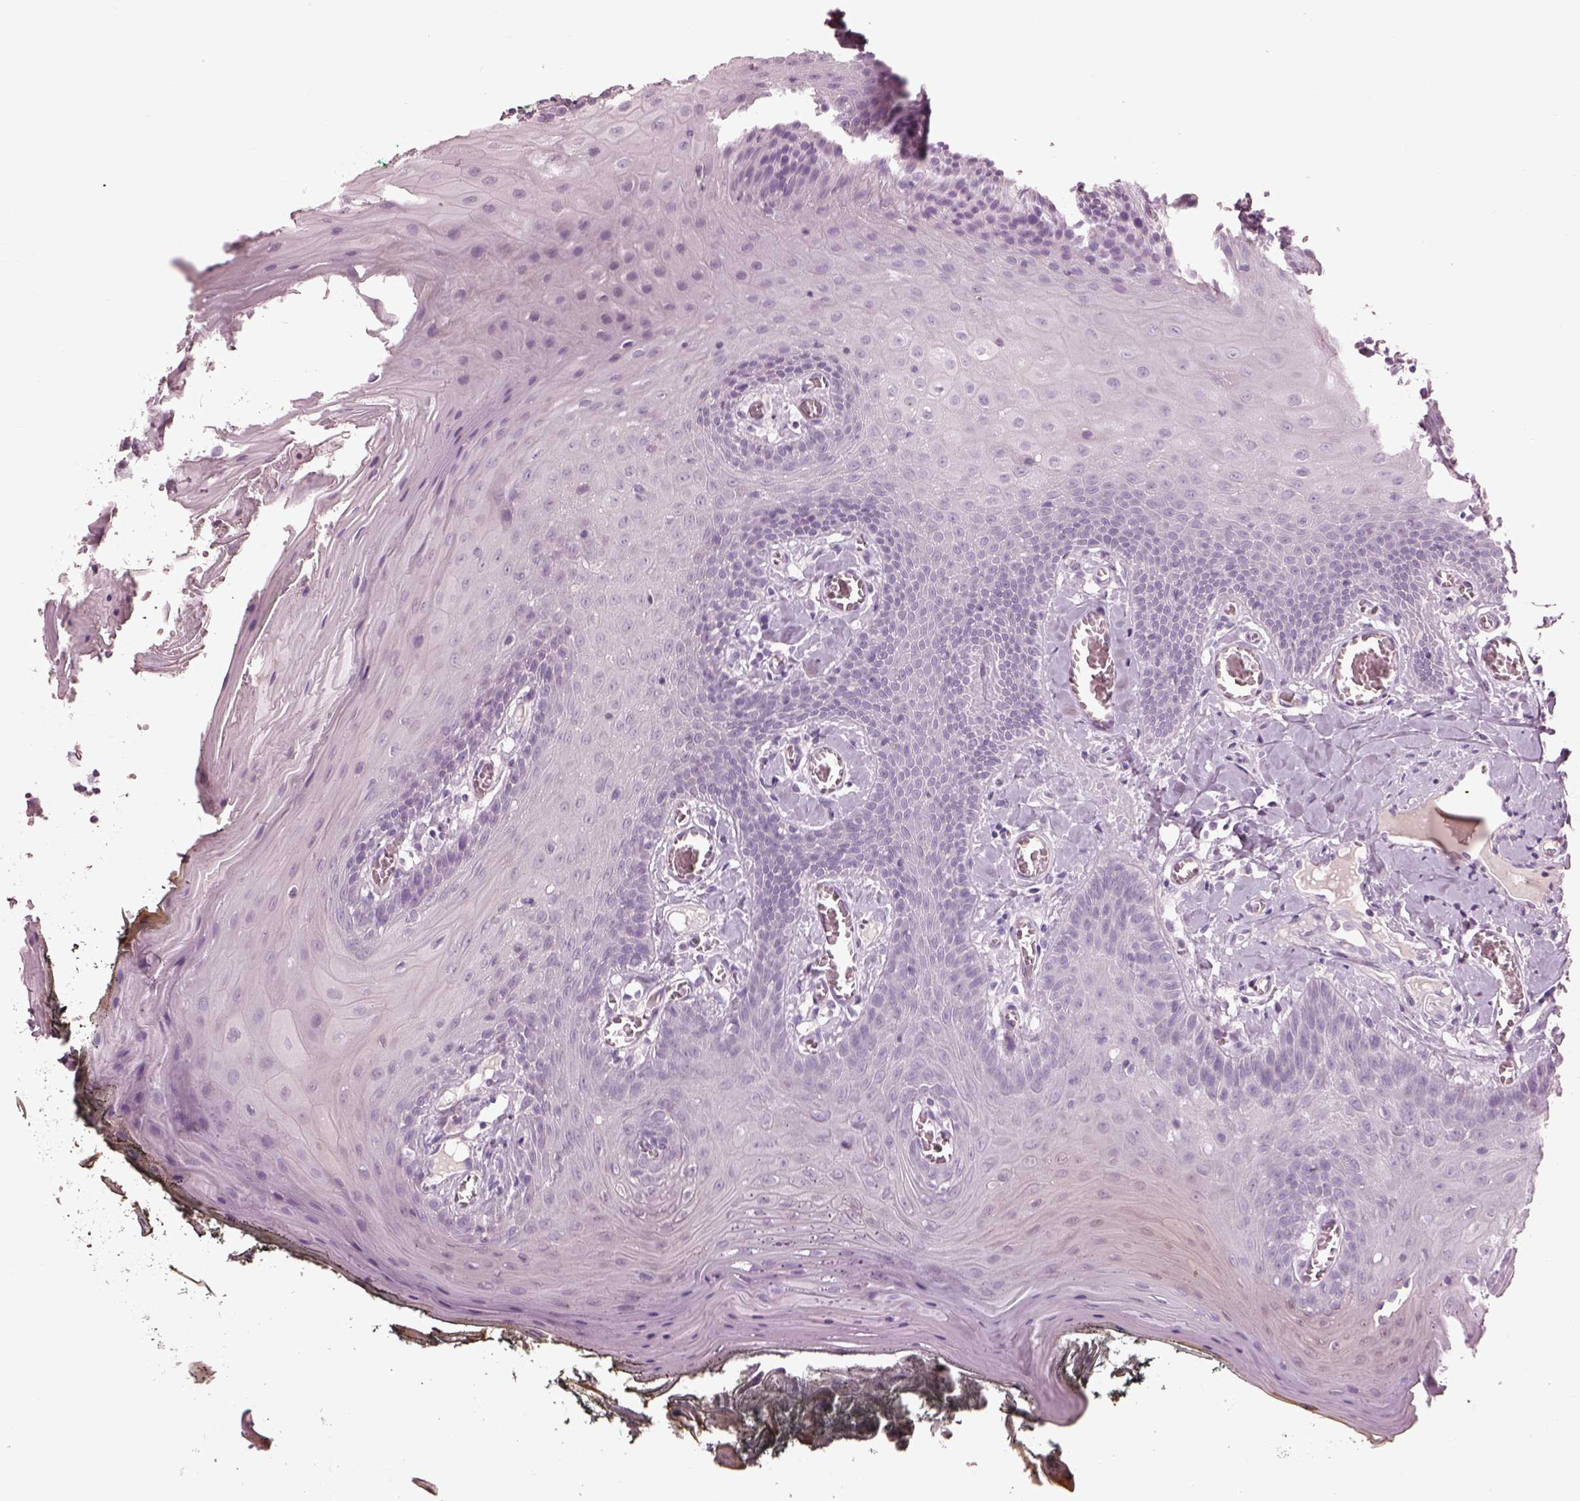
{"staining": {"intensity": "negative", "quantity": "none", "location": "none"}, "tissue": "oral mucosa", "cell_type": "Squamous epithelial cells", "image_type": "normal", "snomed": [{"axis": "morphology", "description": "Normal tissue, NOS"}, {"axis": "topography", "description": "Oral tissue"}], "caption": "Immunohistochemistry (IHC) micrograph of normal oral mucosa: oral mucosa stained with DAB reveals no significant protein positivity in squamous epithelial cells.", "gene": "RSPH9", "patient": {"sex": "male", "age": 9}}